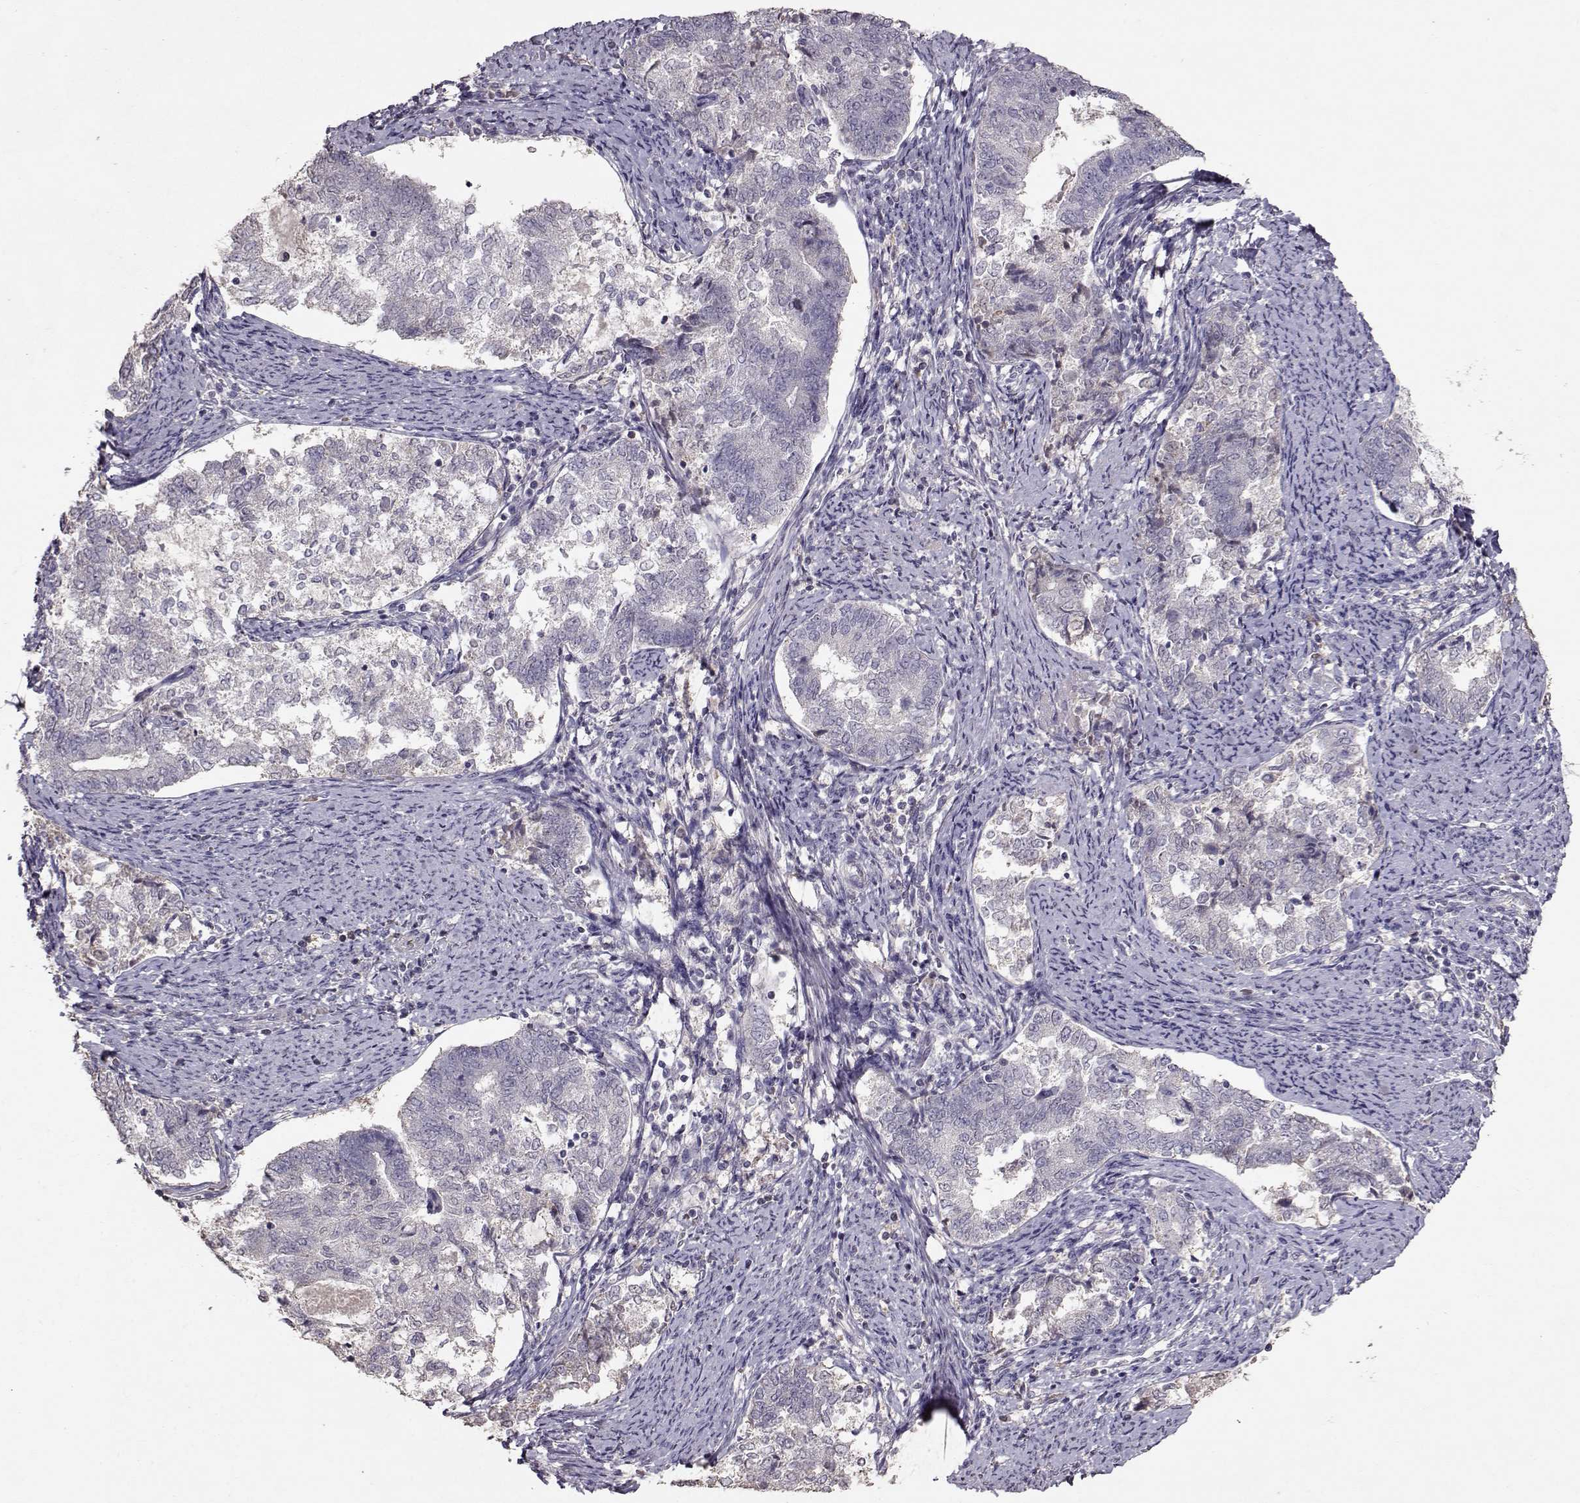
{"staining": {"intensity": "negative", "quantity": "none", "location": "none"}, "tissue": "endometrial cancer", "cell_type": "Tumor cells", "image_type": "cancer", "snomed": [{"axis": "morphology", "description": "Adenocarcinoma, NOS"}, {"axis": "topography", "description": "Endometrium"}], "caption": "Tumor cells show no significant expression in adenocarcinoma (endometrial).", "gene": "PMCH", "patient": {"sex": "female", "age": 65}}